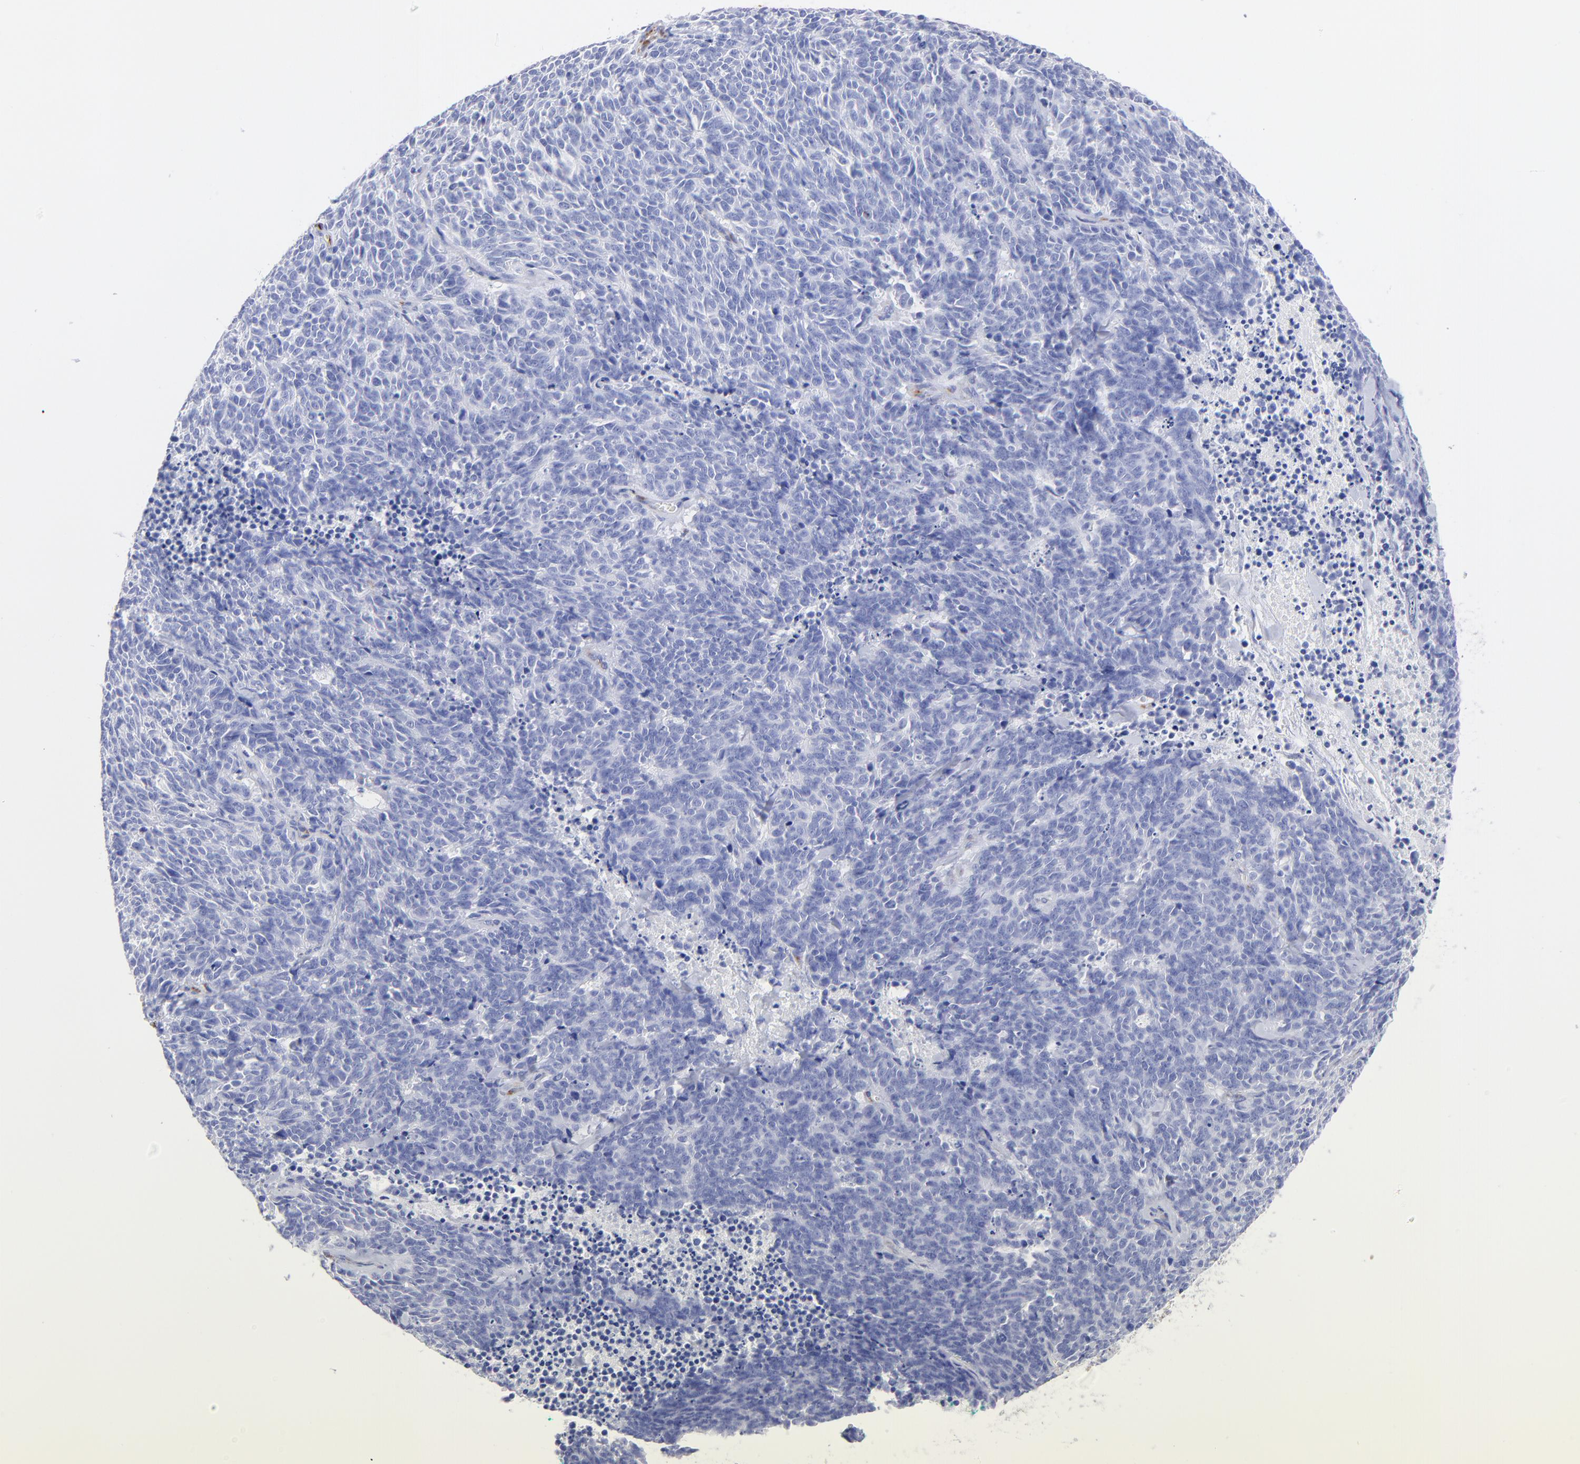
{"staining": {"intensity": "negative", "quantity": "none", "location": "none"}, "tissue": "lung cancer", "cell_type": "Tumor cells", "image_type": "cancer", "snomed": [{"axis": "morphology", "description": "Neoplasm, malignant, NOS"}, {"axis": "topography", "description": "Lung"}], "caption": "DAB immunohistochemical staining of human lung cancer (neoplasm (malignant)) shows no significant staining in tumor cells.", "gene": "C1QTNF6", "patient": {"sex": "female", "age": 58}}